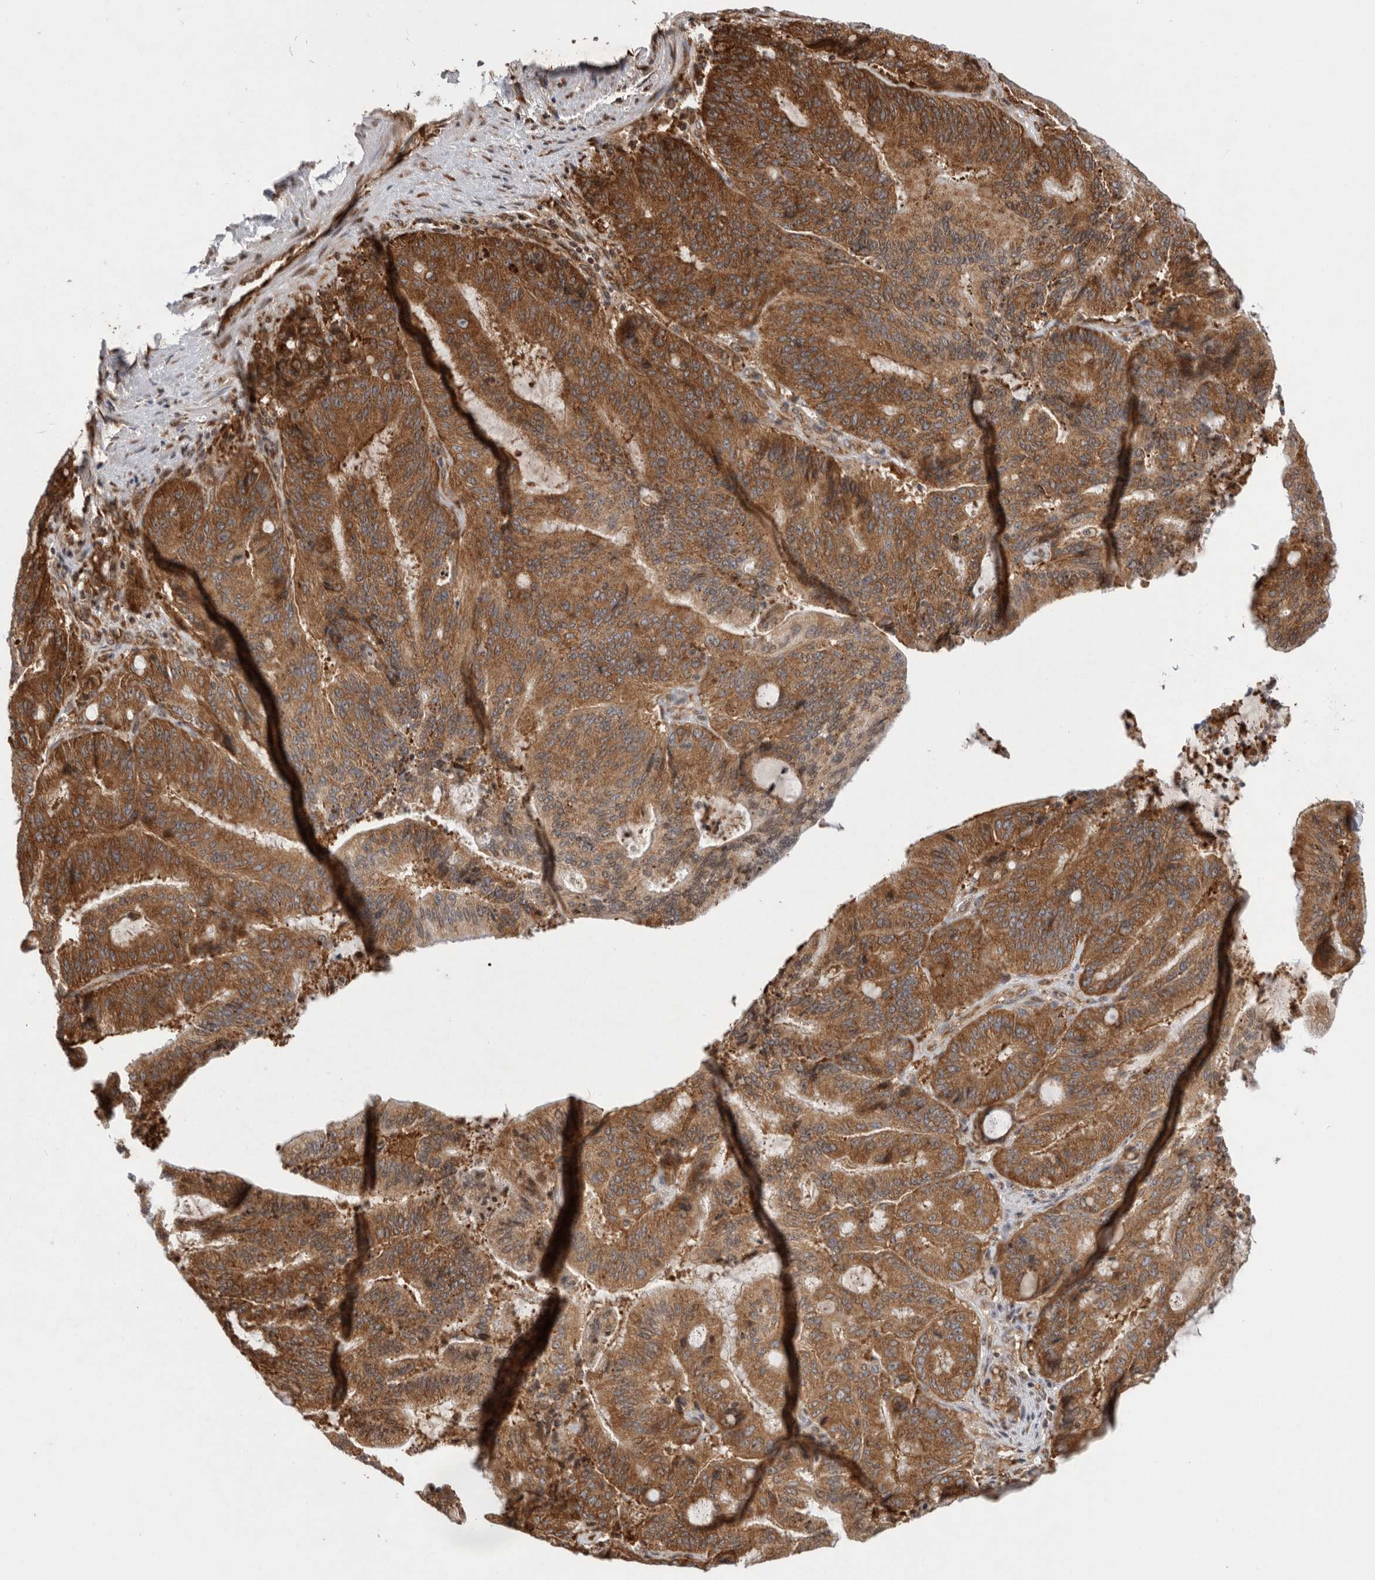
{"staining": {"intensity": "strong", "quantity": ">75%", "location": "cytoplasmic/membranous"}, "tissue": "liver cancer", "cell_type": "Tumor cells", "image_type": "cancer", "snomed": [{"axis": "morphology", "description": "Normal tissue, NOS"}, {"axis": "morphology", "description": "Cholangiocarcinoma"}, {"axis": "topography", "description": "Liver"}, {"axis": "topography", "description": "Peripheral nerve tissue"}], "caption": "Immunohistochemical staining of cholangiocarcinoma (liver) displays high levels of strong cytoplasmic/membranous expression in about >75% of tumor cells. (DAB IHC, brown staining for protein, blue staining for nuclei).", "gene": "FZD3", "patient": {"sex": "female", "age": 73}}